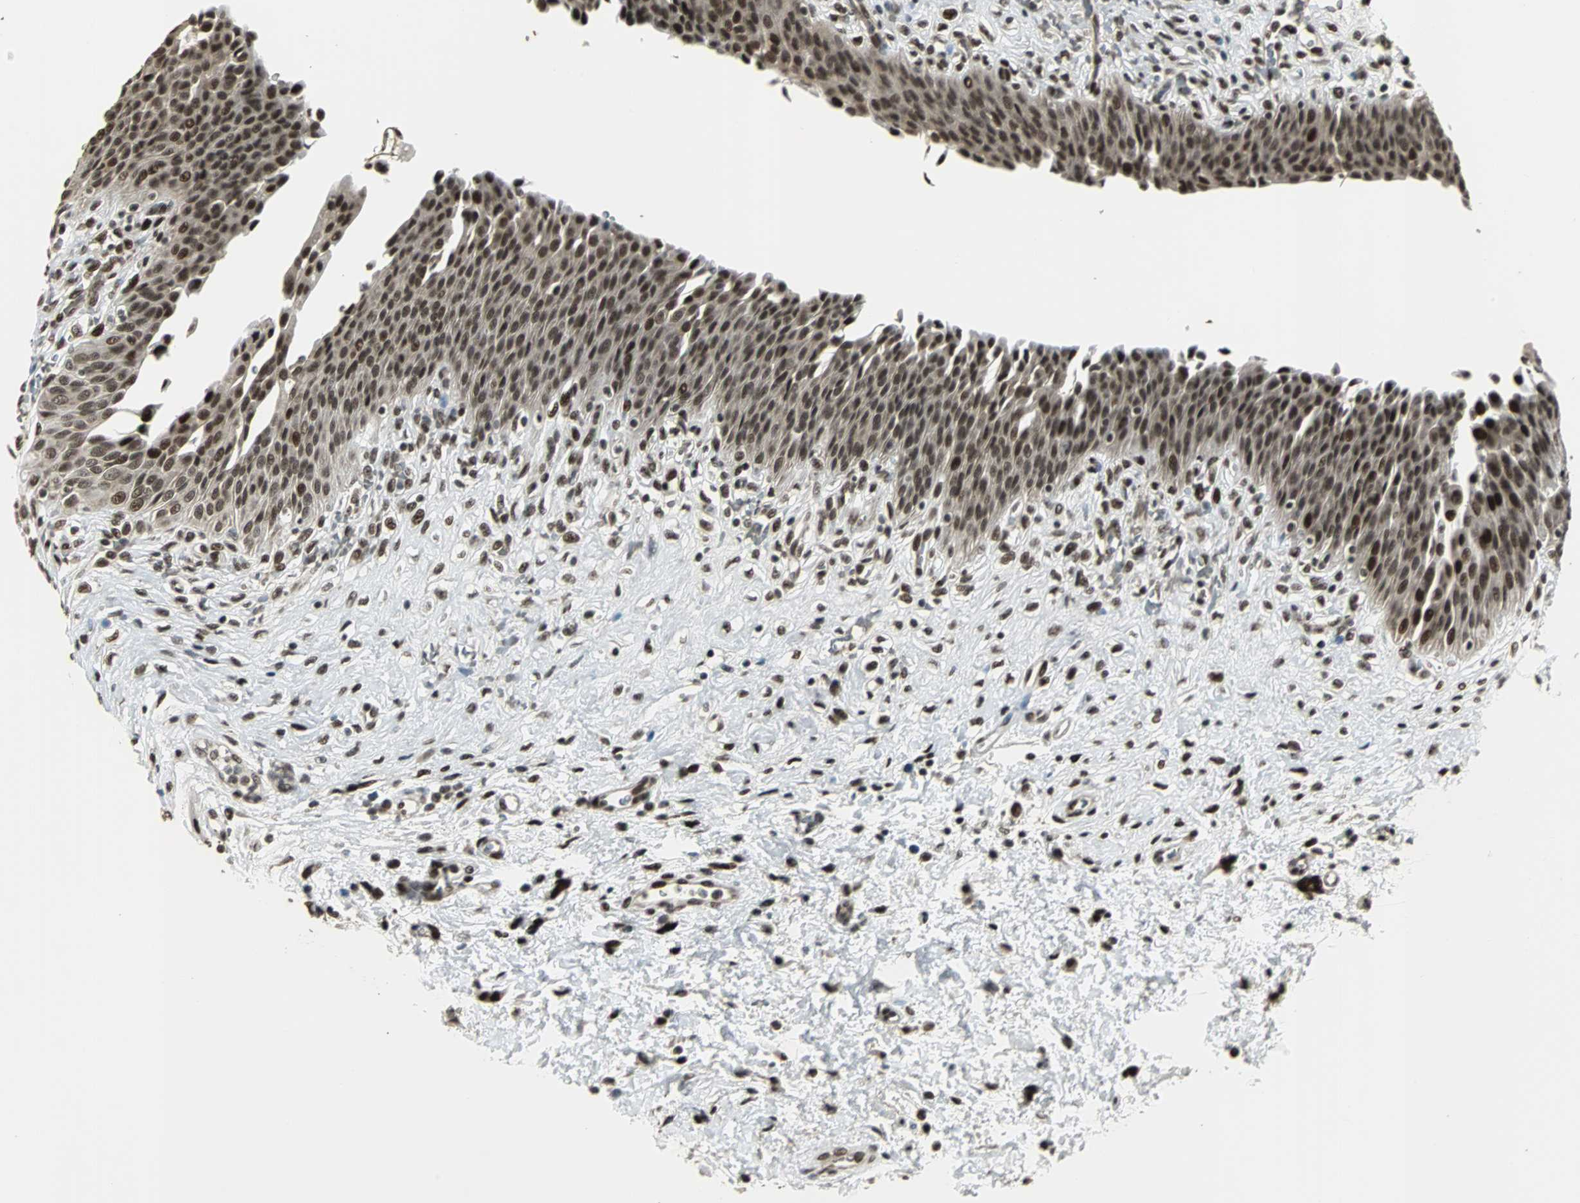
{"staining": {"intensity": "strong", "quantity": ">75%", "location": "cytoplasmic/membranous,nuclear"}, "tissue": "urinary bladder", "cell_type": "Urothelial cells", "image_type": "normal", "snomed": [{"axis": "morphology", "description": "Normal tissue, NOS"}, {"axis": "morphology", "description": "Dysplasia, NOS"}, {"axis": "topography", "description": "Urinary bladder"}], "caption": "About >75% of urothelial cells in benign human urinary bladder show strong cytoplasmic/membranous,nuclear protein positivity as visualized by brown immunohistochemical staining.", "gene": "TAF5", "patient": {"sex": "male", "age": 35}}